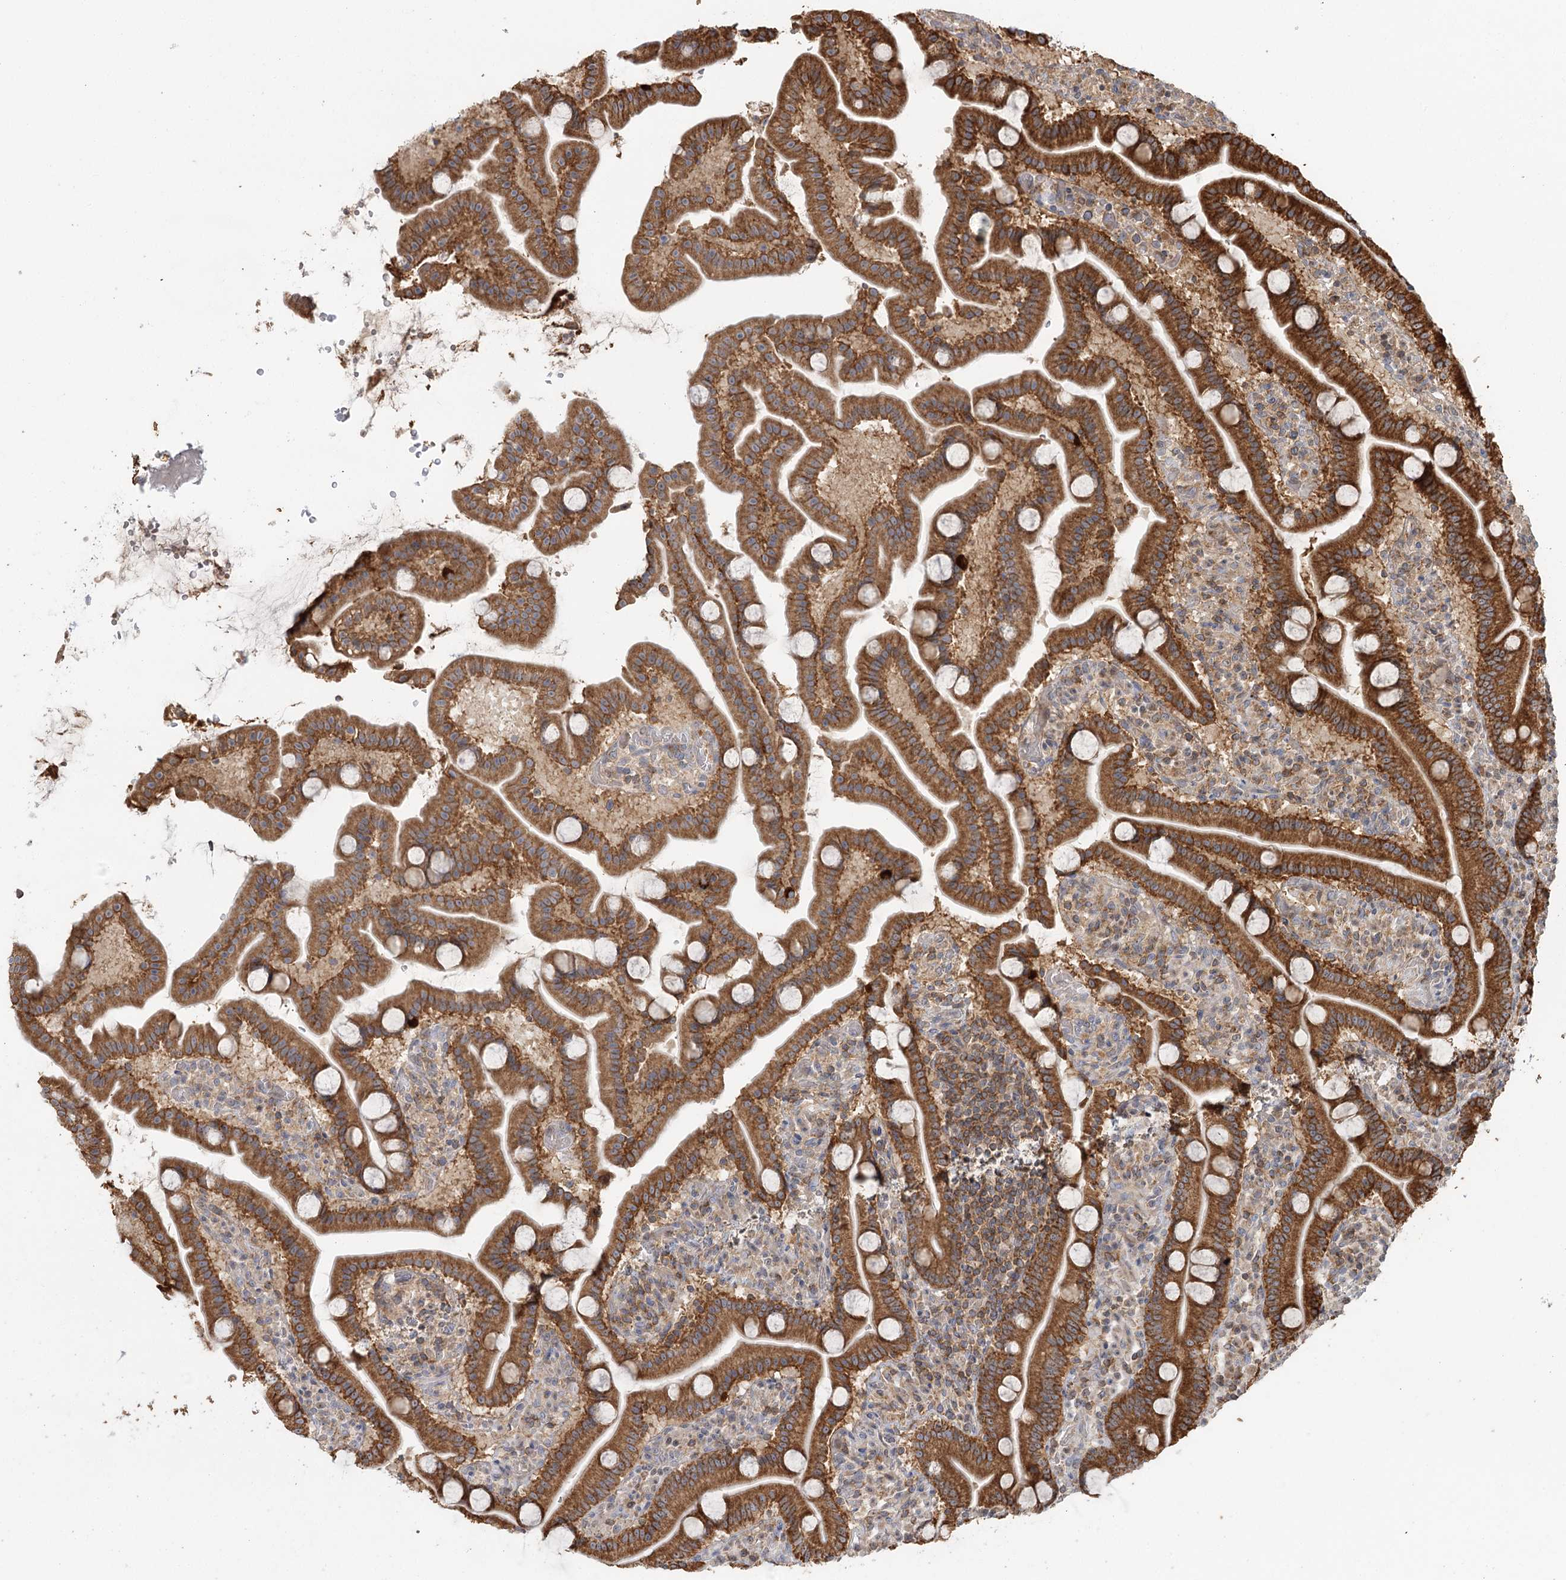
{"staining": {"intensity": "strong", "quantity": ">75%", "location": "cytoplasmic/membranous"}, "tissue": "duodenum", "cell_type": "Glandular cells", "image_type": "normal", "snomed": [{"axis": "morphology", "description": "Normal tissue, NOS"}, {"axis": "topography", "description": "Duodenum"}], "caption": "DAB (3,3'-diaminobenzidine) immunohistochemical staining of normal human duodenum displays strong cytoplasmic/membranous protein expression in approximately >75% of glandular cells.", "gene": "ENSG00000273217", "patient": {"sex": "male", "age": 55}}